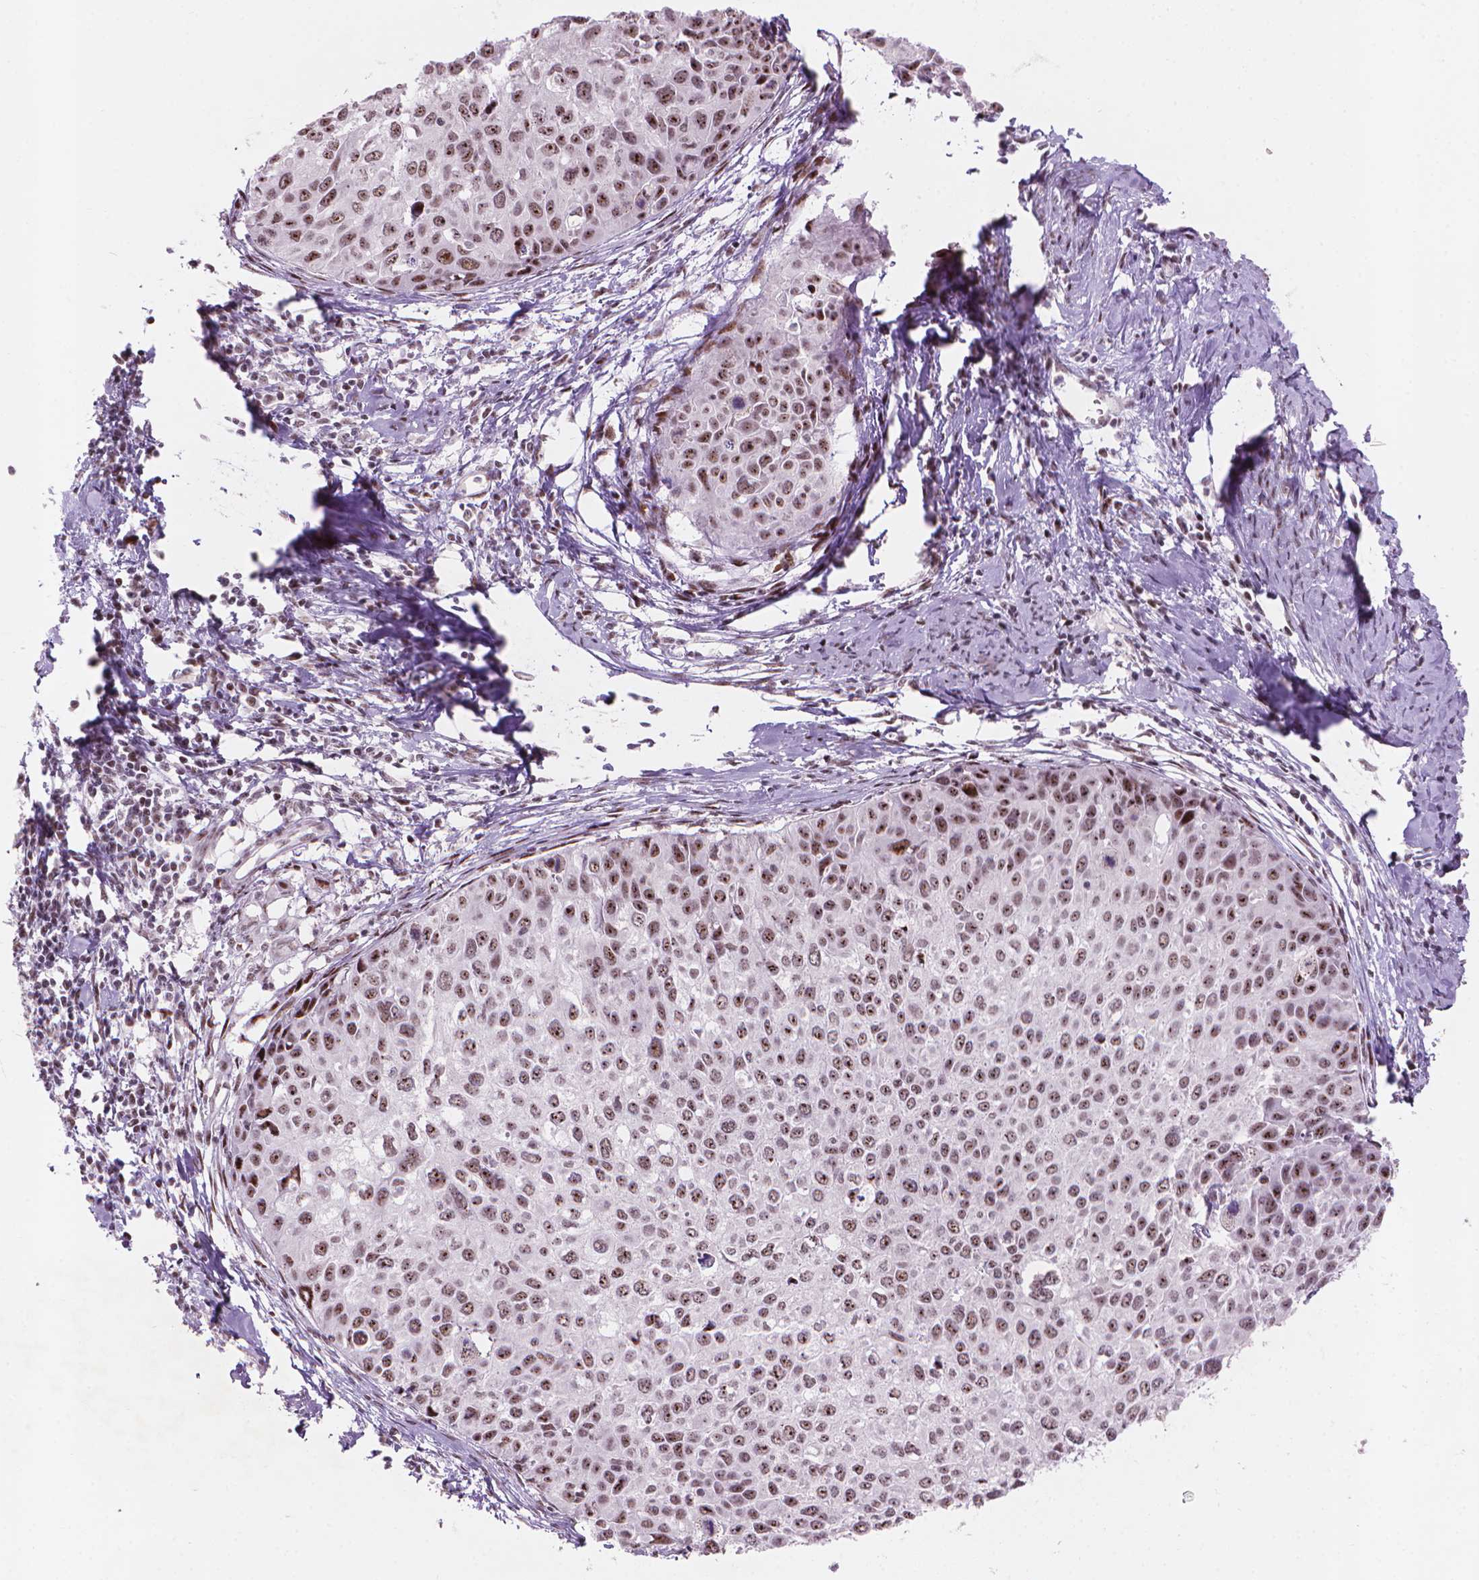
{"staining": {"intensity": "moderate", "quantity": ">75%", "location": "nuclear"}, "tissue": "cervical cancer", "cell_type": "Tumor cells", "image_type": "cancer", "snomed": [{"axis": "morphology", "description": "Squamous cell carcinoma, NOS"}, {"axis": "topography", "description": "Cervix"}], "caption": "Squamous cell carcinoma (cervical) stained for a protein (brown) shows moderate nuclear positive expression in about >75% of tumor cells.", "gene": "HES7", "patient": {"sex": "female", "age": 50}}